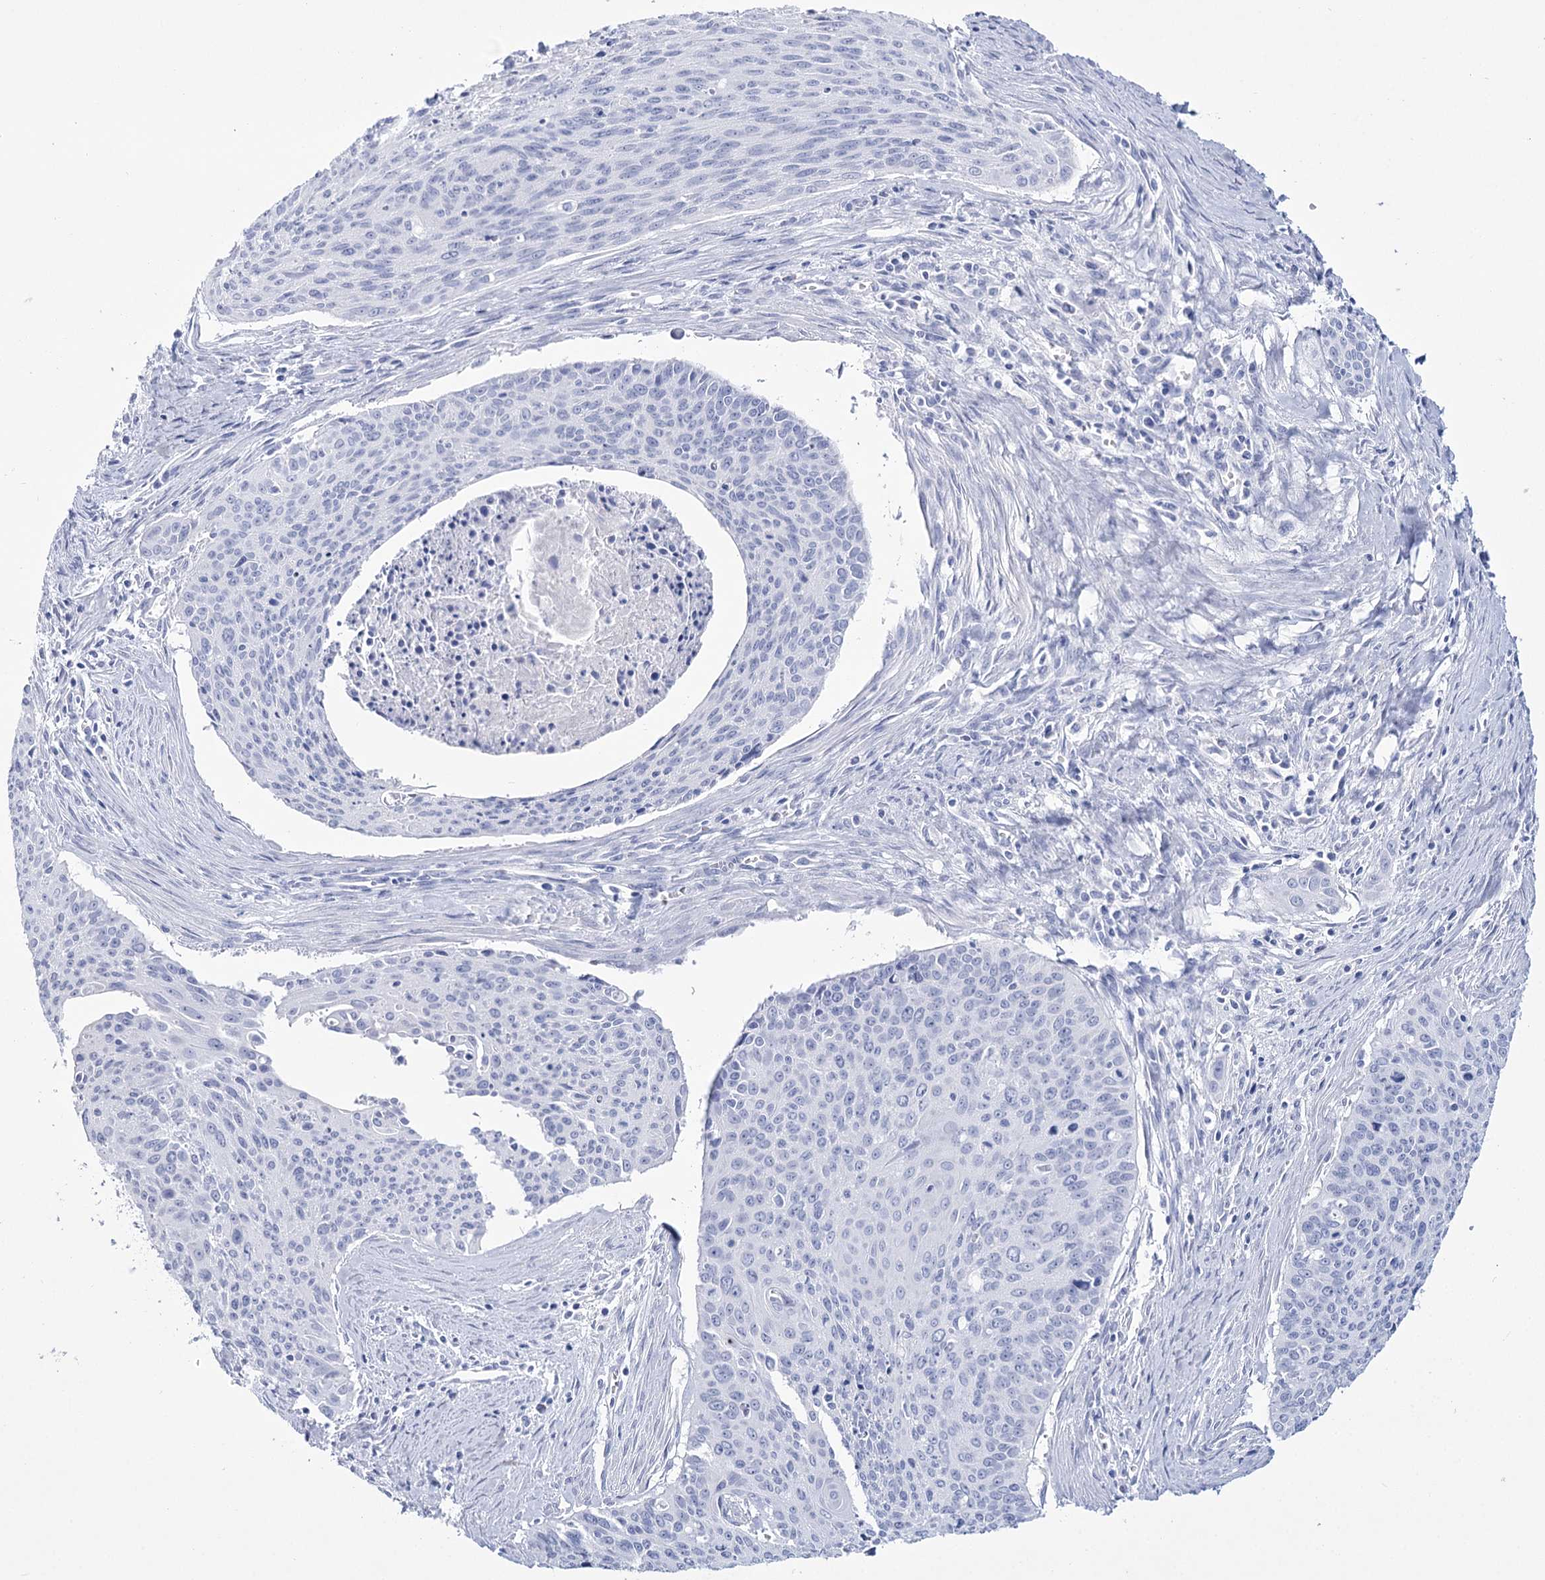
{"staining": {"intensity": "negative", "quantity": "none", "location": "none"}, "tissue": "cervical cancer", "cell_type": "Tumor cells", "image_type": "cancer", "snomed": [{"axis": "morphology", "description": "Squamous cell carcinoma, NOS"}, {"axis": "topography", "description": "Cervix"}], "caption": "The micrograph exhibits no significant staining in tumor cells of cervical squamous cell carcinoma.", "gene": "RNF186", "patient": {"sex": "female", "age": 55}}